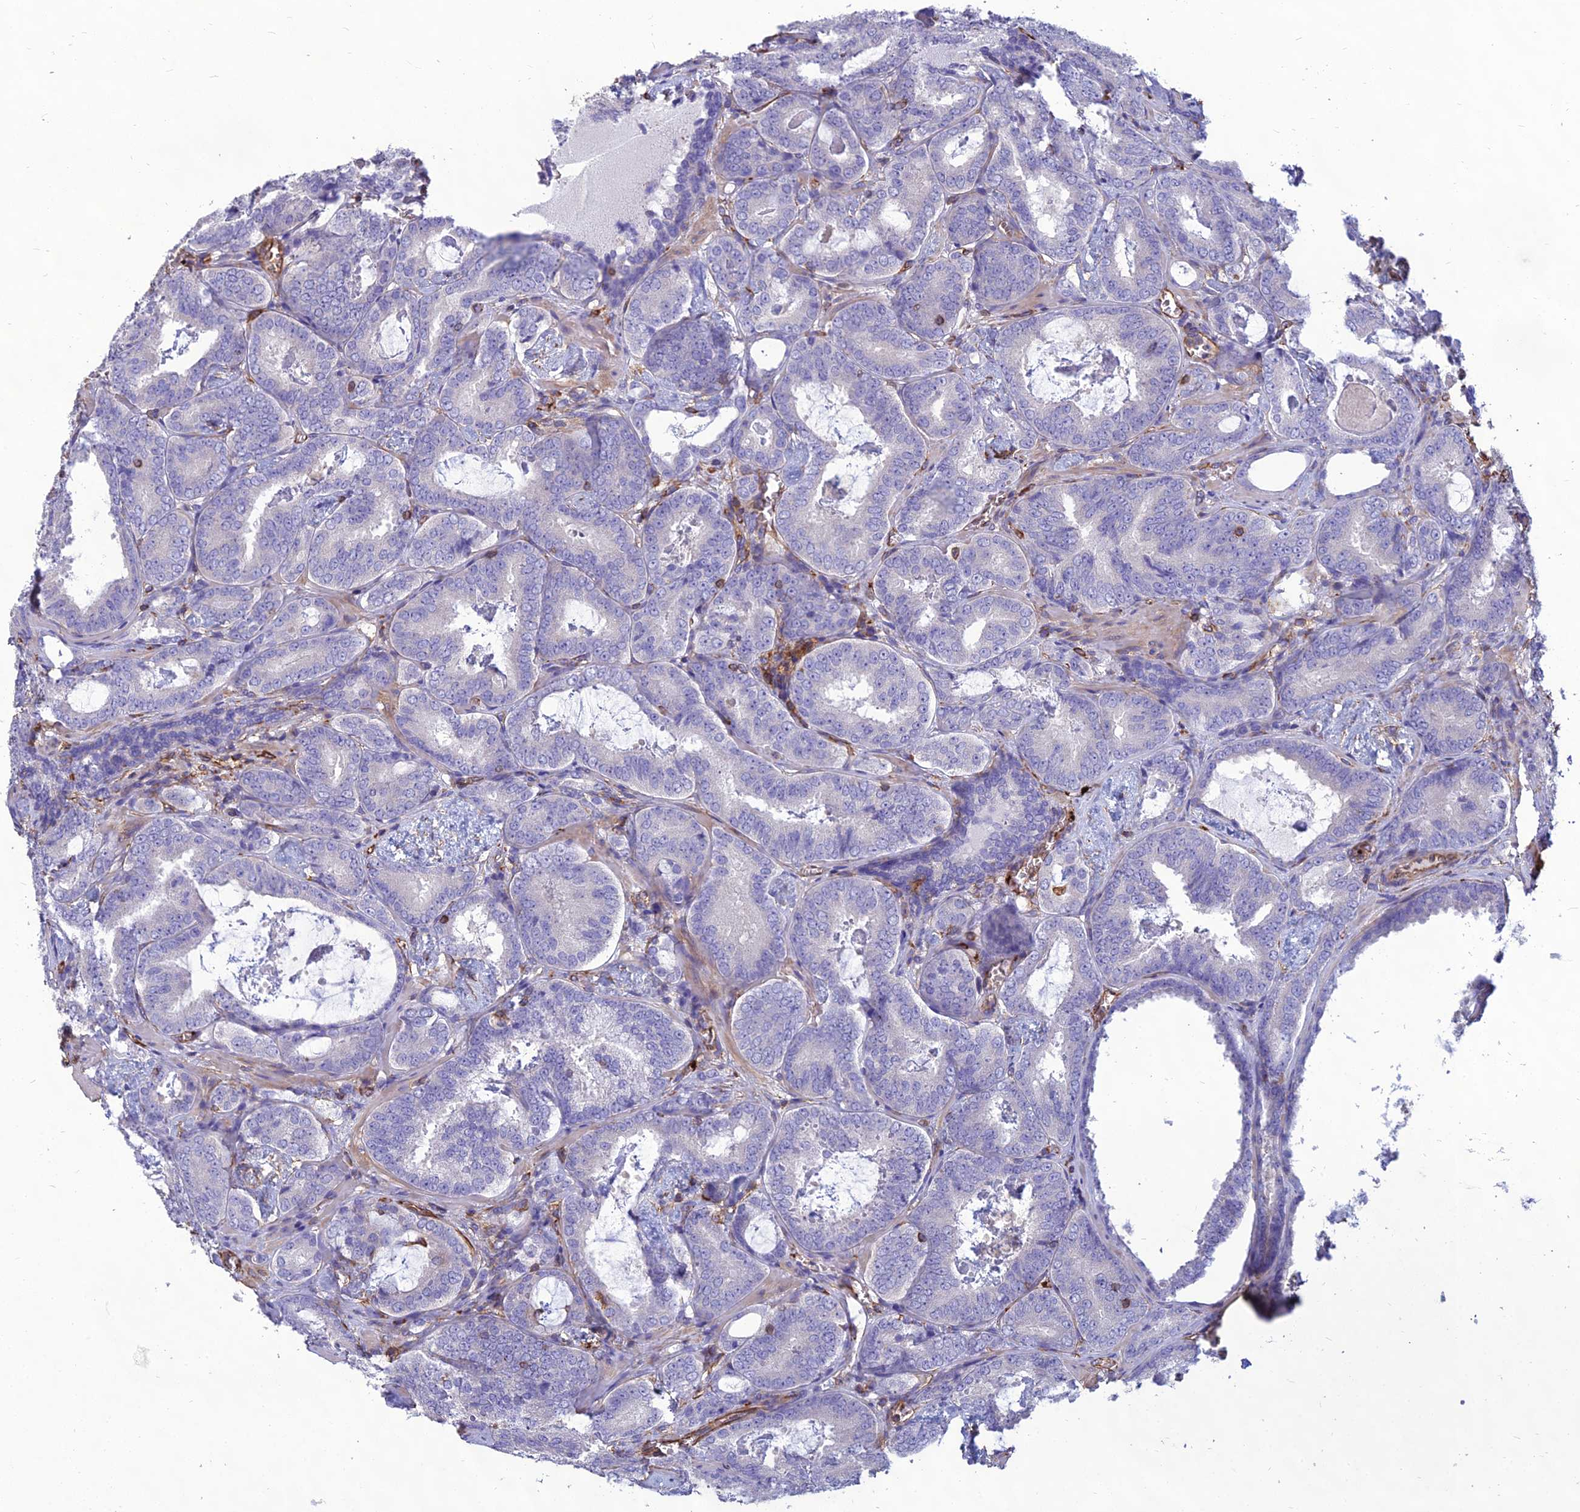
{"staining": {"intensity": "negative", "quantity": "none", "location": "none"}, "tissue": "prostate cancer", "cell_type": "Tumor cells", "image_type": "cancer", "snomed": [{"axis": "morphology", "description": "Adenocarcinoma, Low grade"}, {"axis": "topography", "description": "Prostate"}], "caption": "This is a histopathology image of immunohistochemistry (IHC) staining of low-grade adenocarcinoma (prostate), which shows no staining in tumor cells.", "gene": "PSMD11", "patient": {"sex": "male", "age": 60}}